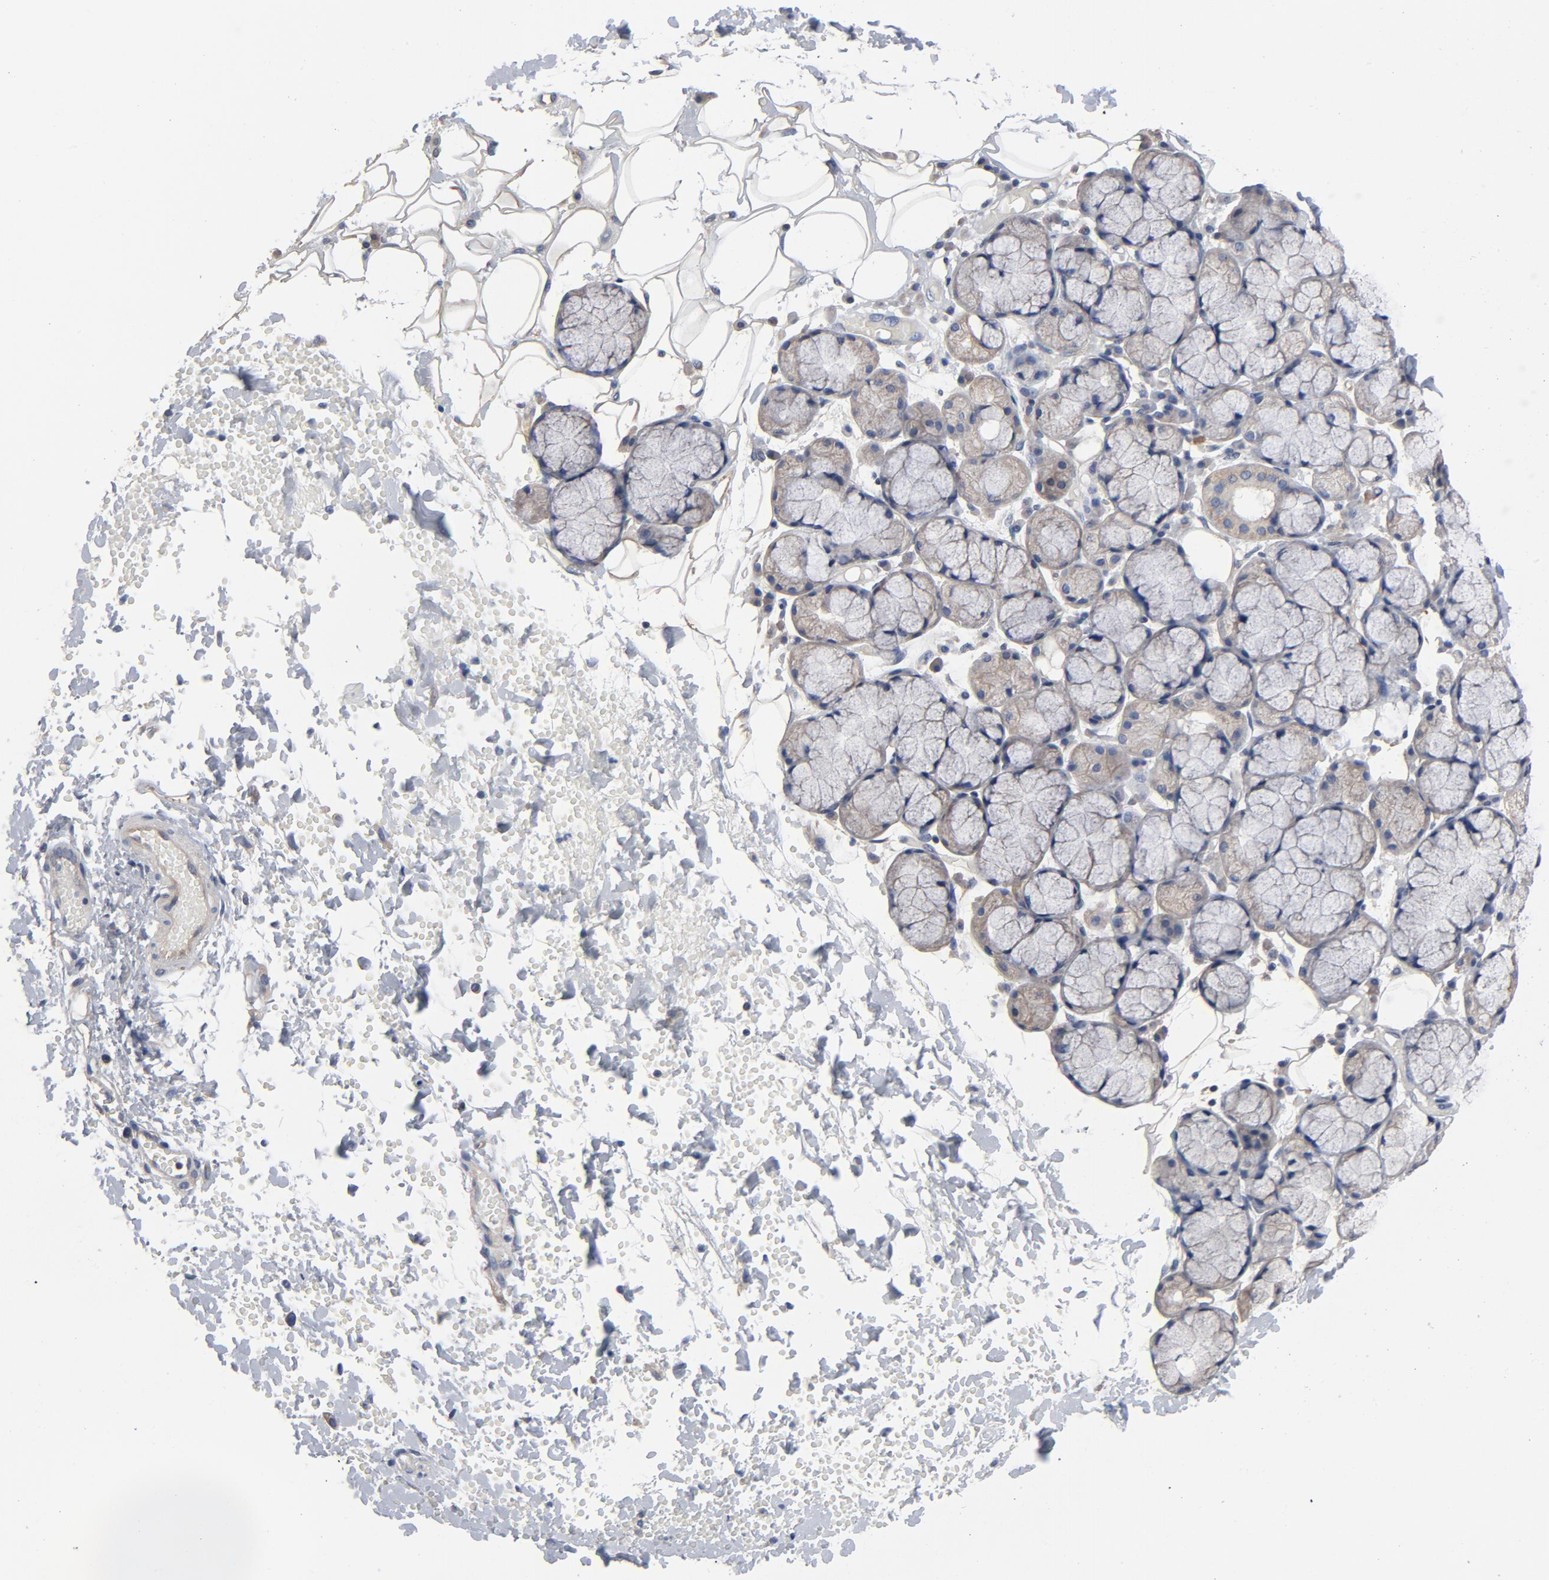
{"staining": {"intensity": "weak", "quantity": "<25%", "location": "cytoplasmic/membranous"}, "tissue": "salivary gland", "cell_type": "Glandular cells", "image_type": "normal", "snomed": [{"axis": "morphology", "description": "Normal tissue, NOS"}, {"axis": "topography", "description": "Skeletal muscle"}, {"axis": "topography", "description": "Oral tissue"}, {"axis": "topography", "description": "Salivary gland"}, {"axis": "topography", "description": "Peripheral nerve tissue"}], "caption": "The micrograph demonstrates no staining of glandular cells in unremarkable salivary gland. (Brightfield microscopy of DAB immunohistochemistry (IHC) at high magnification).", "gene": "DYNLT3", "patient": {"sex": "male", "age": 54}}